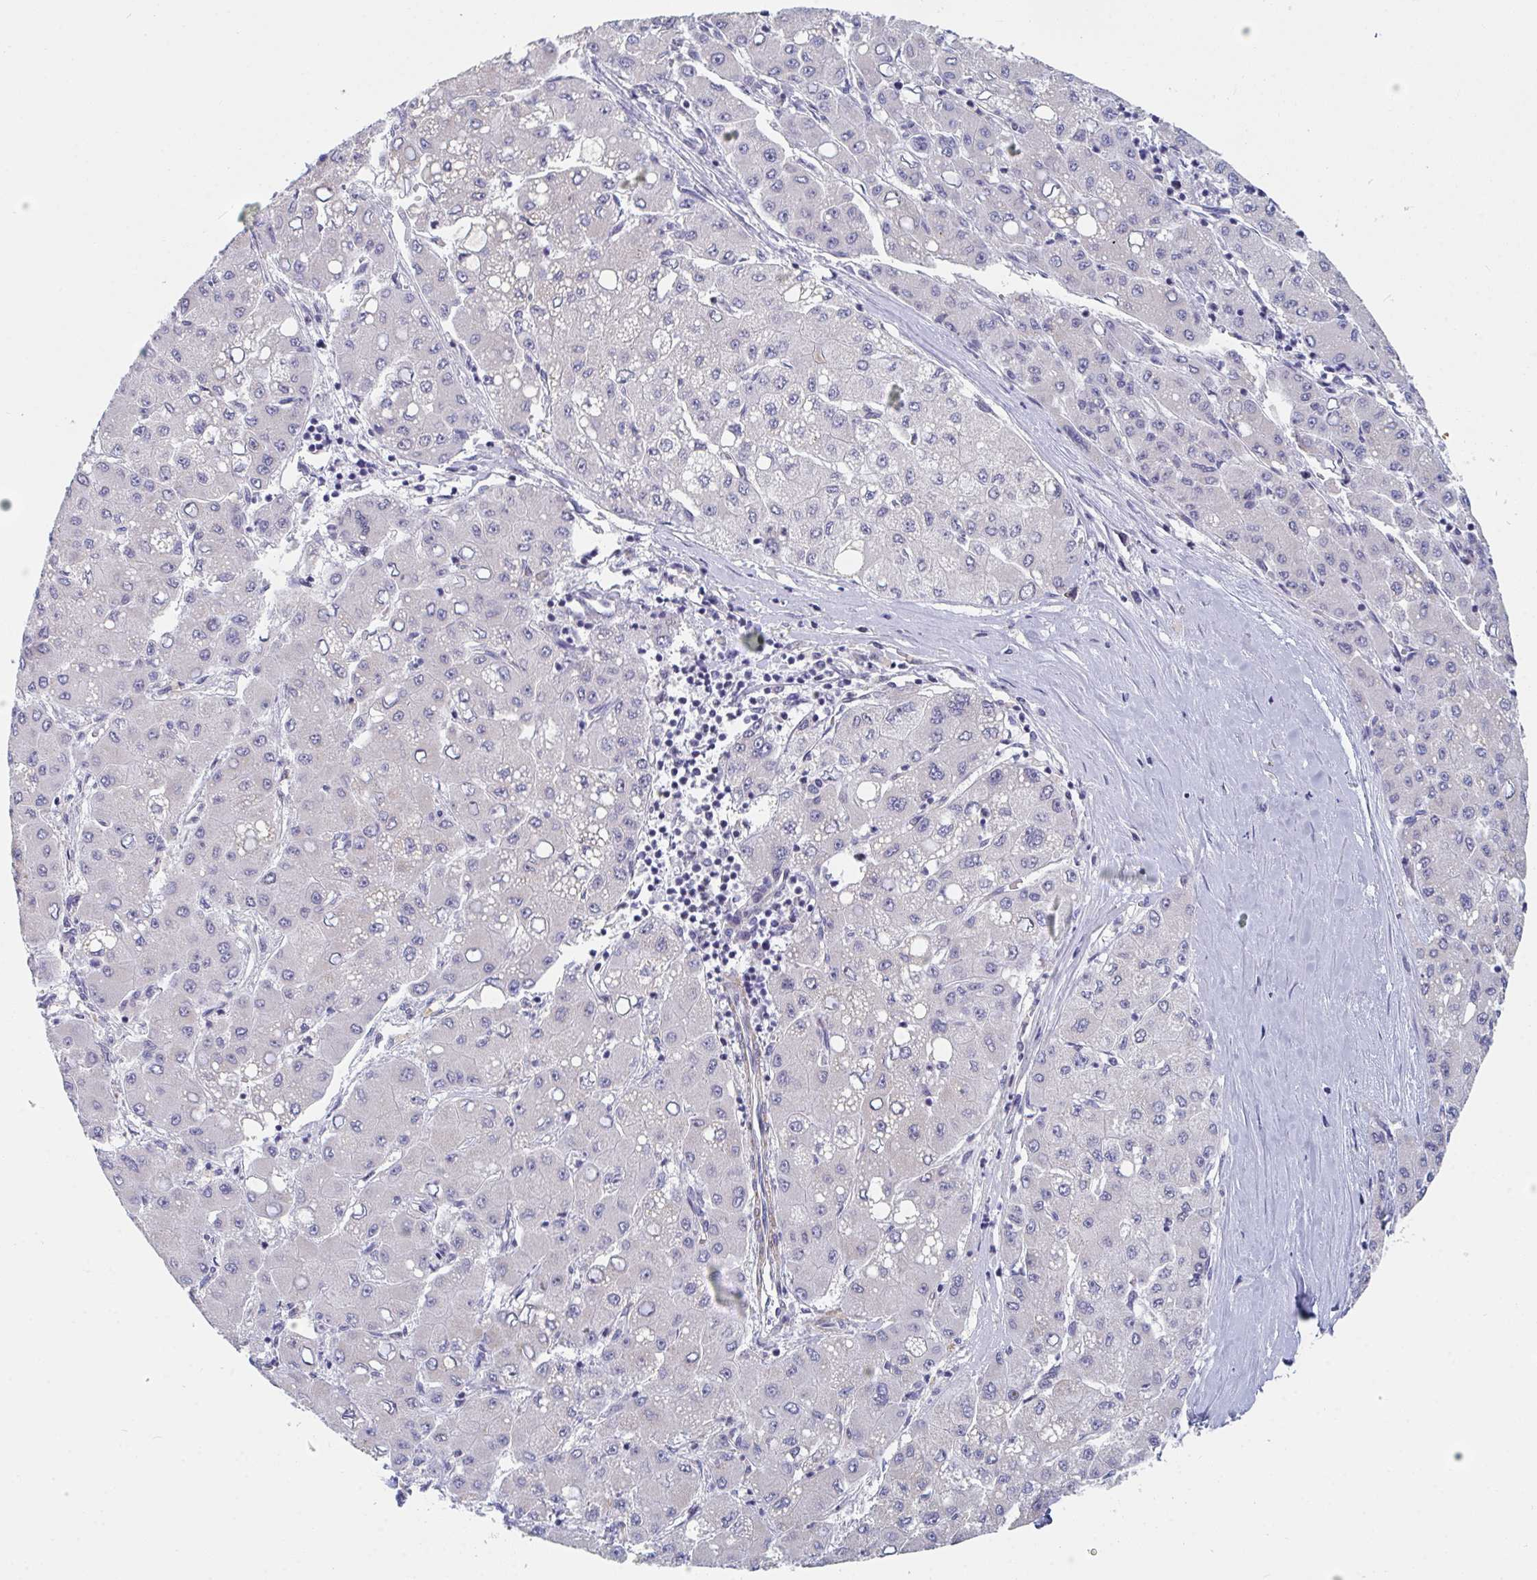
{"staining": {"intensity": "negative", "quantity": "none", "location": "none"}, "tissue": "liver cancer", "cell_type": "Tumor cells", "image_type": "cancer", "snomed": [{"axis": "morphology", "description": "Carcinoma, Hepatocellular, NOS"}, {"axis": "topography", "description": "Liver"}], "caption": "A high-resolution micrograph shows immunohistochemistry (IHC) staining of liver cancer (hepatocellular carcinoma), which shows no significant staining in tumor cells.", "gene": "CENPT", "patient": {"sex": "male", "age": 40}}